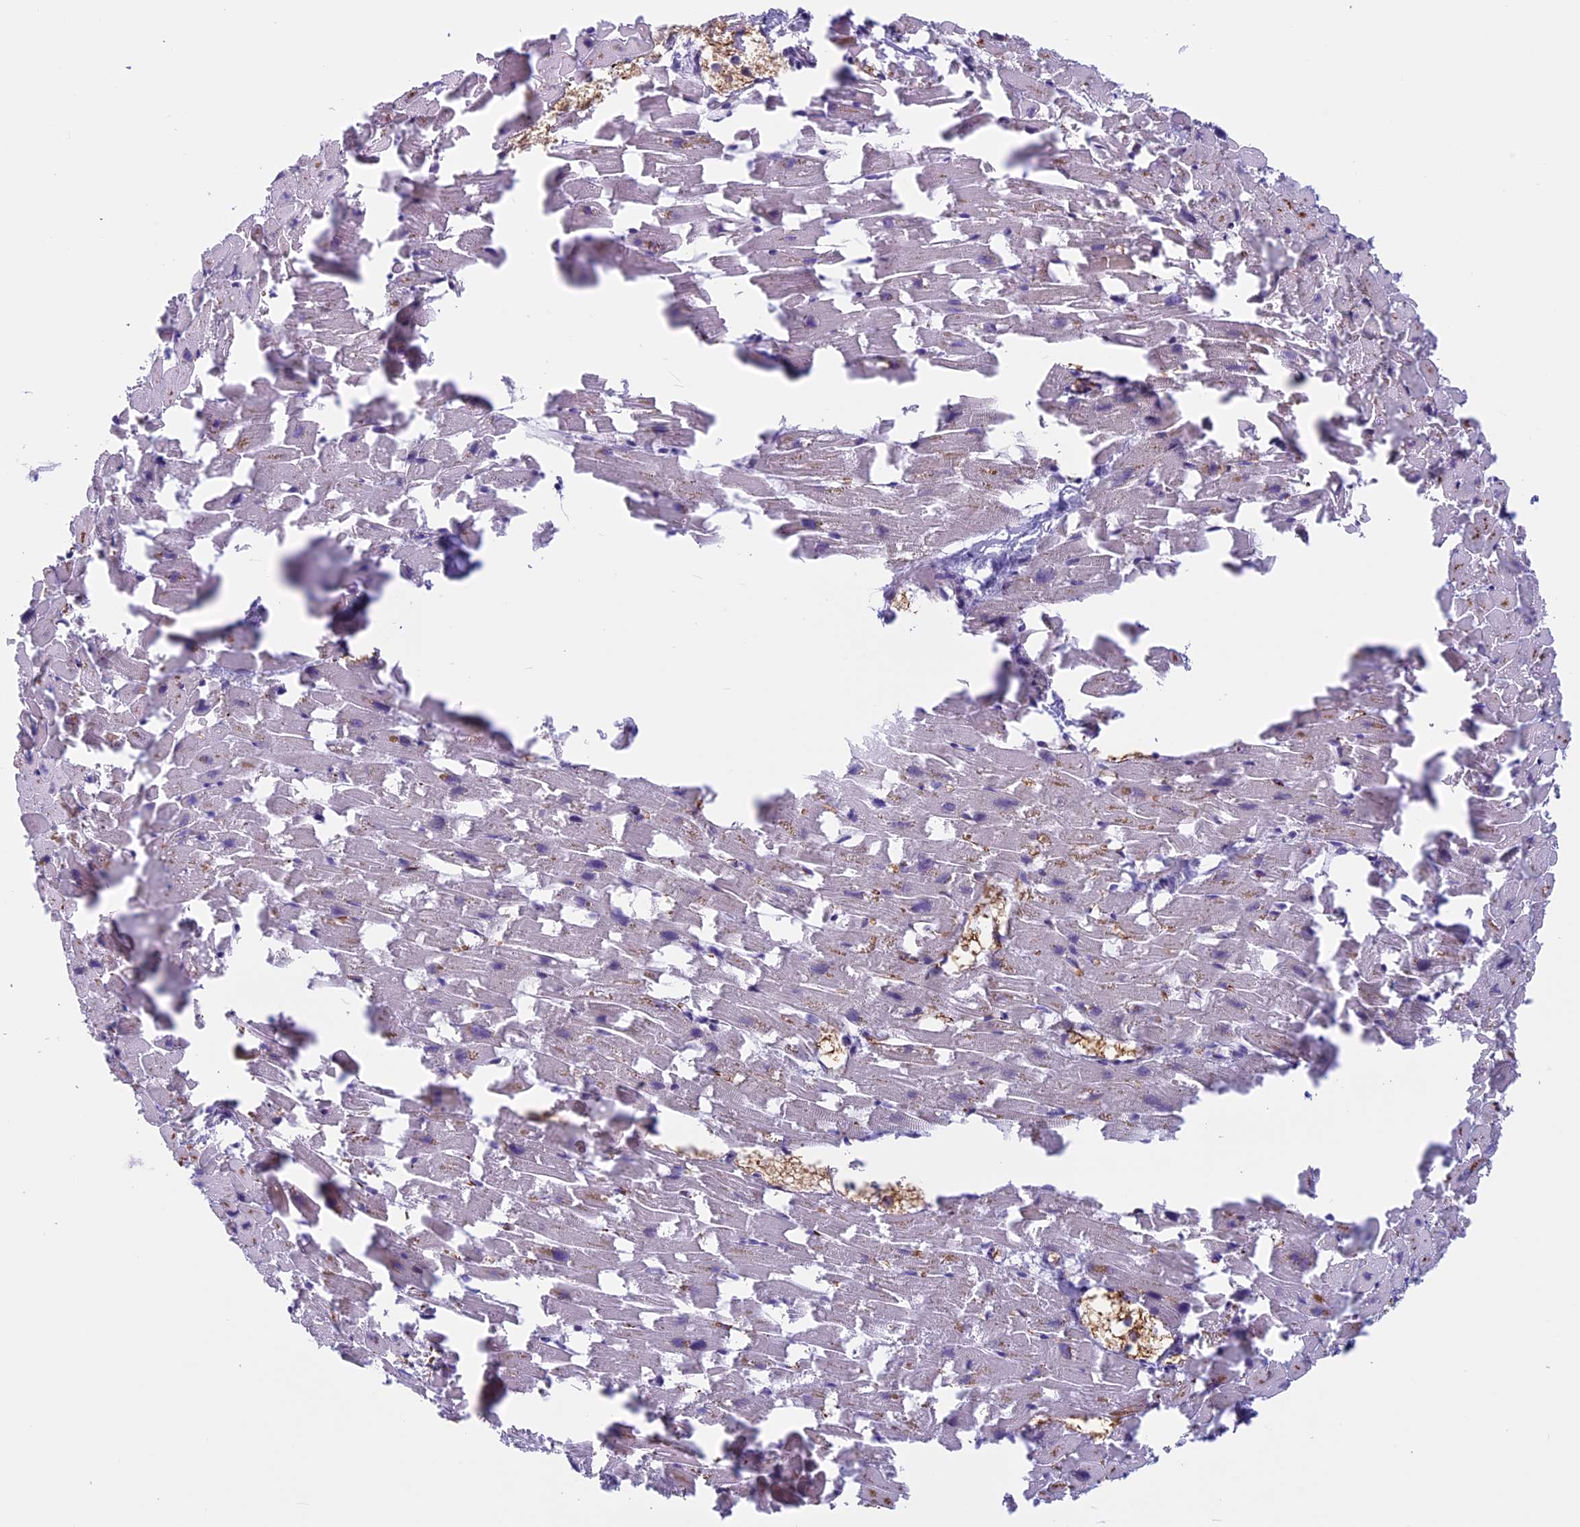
{"staining": {"intensity": "moderate", "quantity": "<25%", "location": "cytoplasmic/membranous"}, "tissue": "heart muscle", "cell_type": "Cardiomyocytes", "image_type": "normal", "snomed": [{"axis": "morphology", "description": "Normal tissue, NOS"}, {"axis": "topography", "description": "Heart"}], "caption": "This histopathology image demonstrates immunohistochemistry (IHC) staining of normal heart muscle, with low moderate cytoplasmic/membranous expression in about <25% of cardiomyocytes.", "gene": "ANGPTL2", "patient": {"sex": "female", "age": 64}}